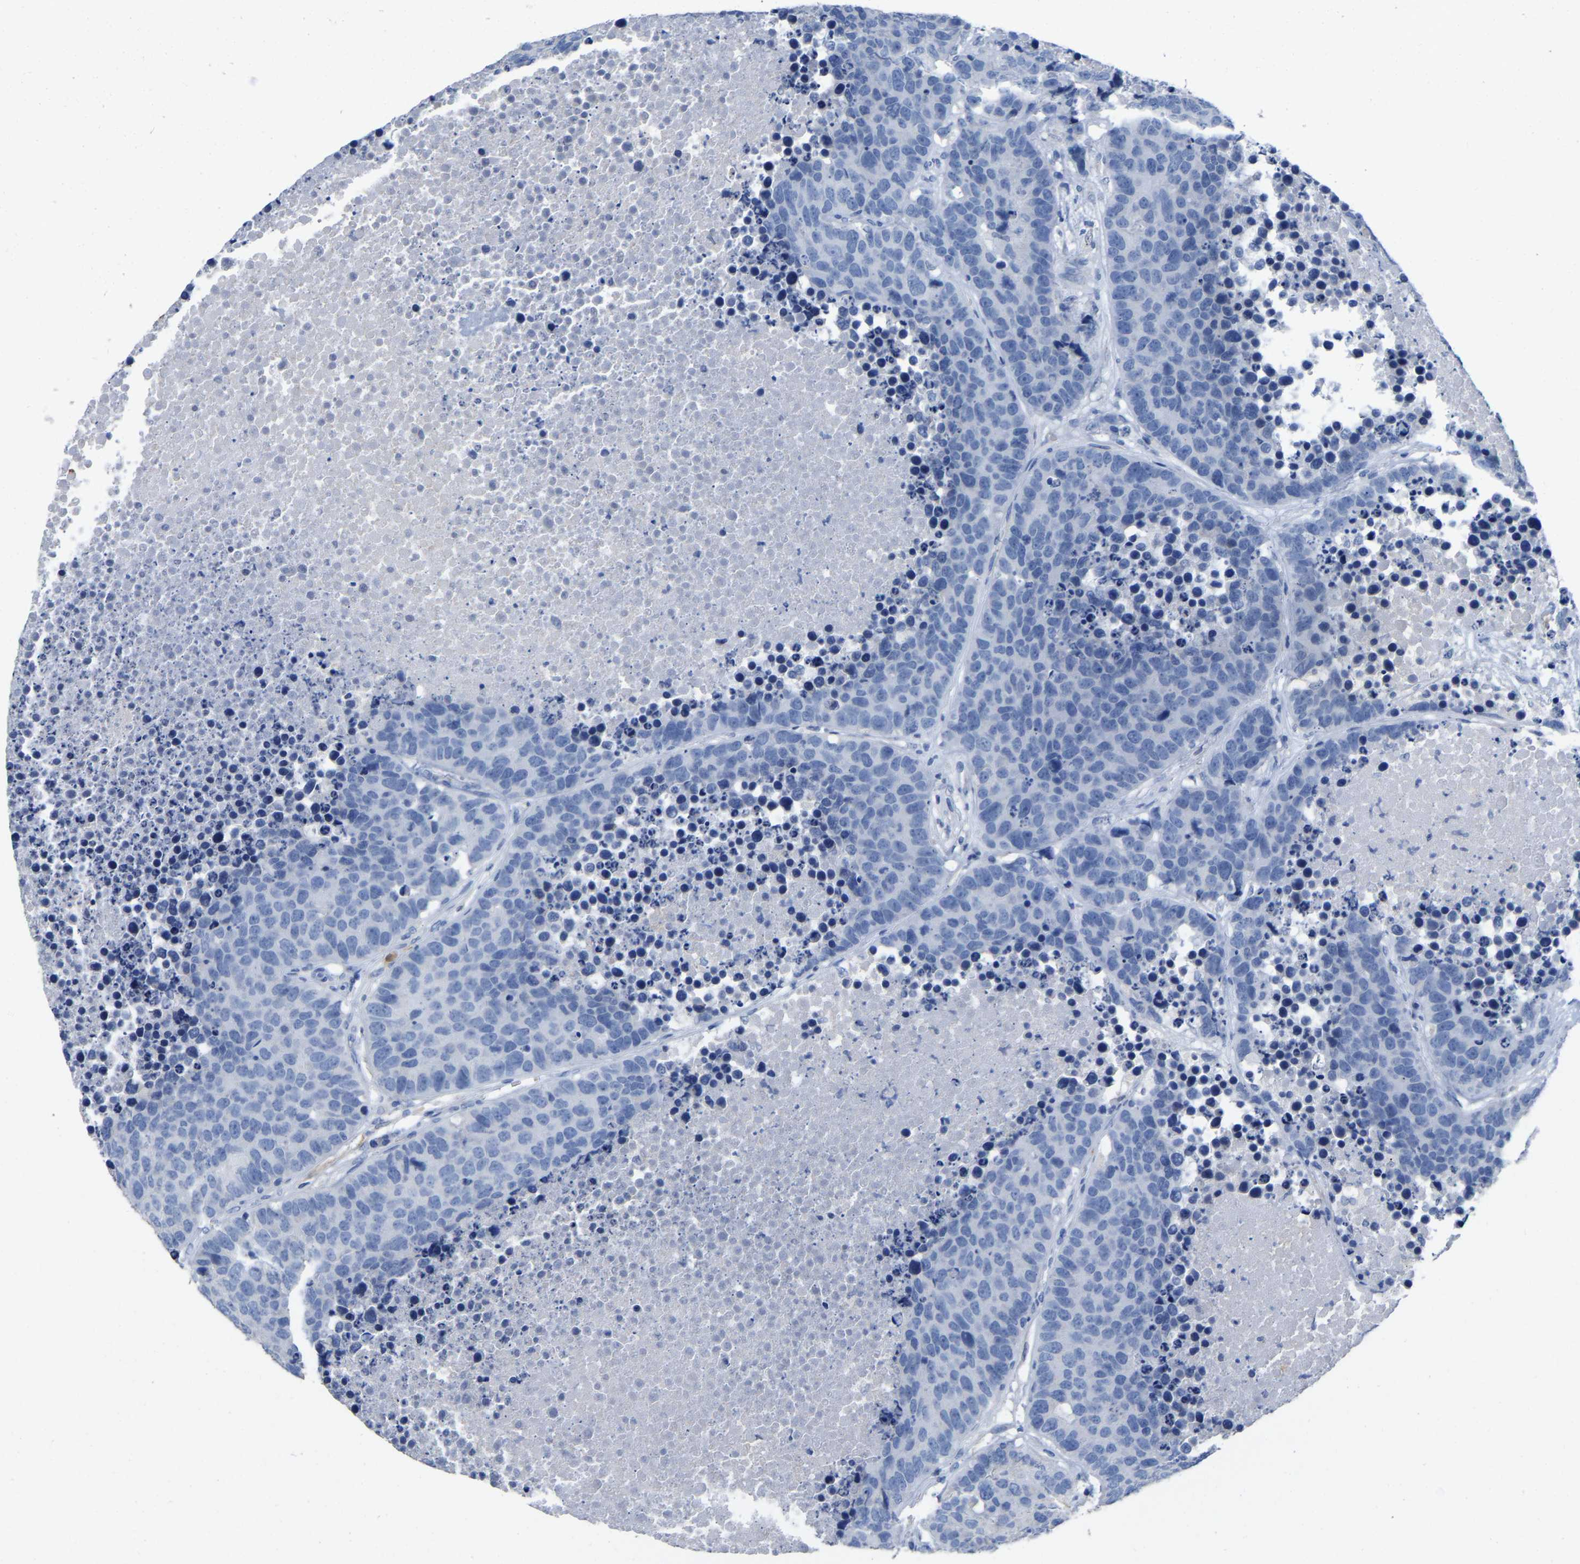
{"staining": {"intensity": "negative", "quantity": "none", "location": "none"}, "tissue": "carcinoid", "cell_type": "Tumor cells", "image_type": "cancer", "snomed": [{"axis": "morphology", "description": "Carcinoid, malignant, NOS"}, {"axis": "topography", "description": "Lung"}], "caption": "The histopathology image reveals no significant expression in tumor cells of carcinoid.", "gene": "ULBP2", "patient": {"sex": "male", "age": 60}}